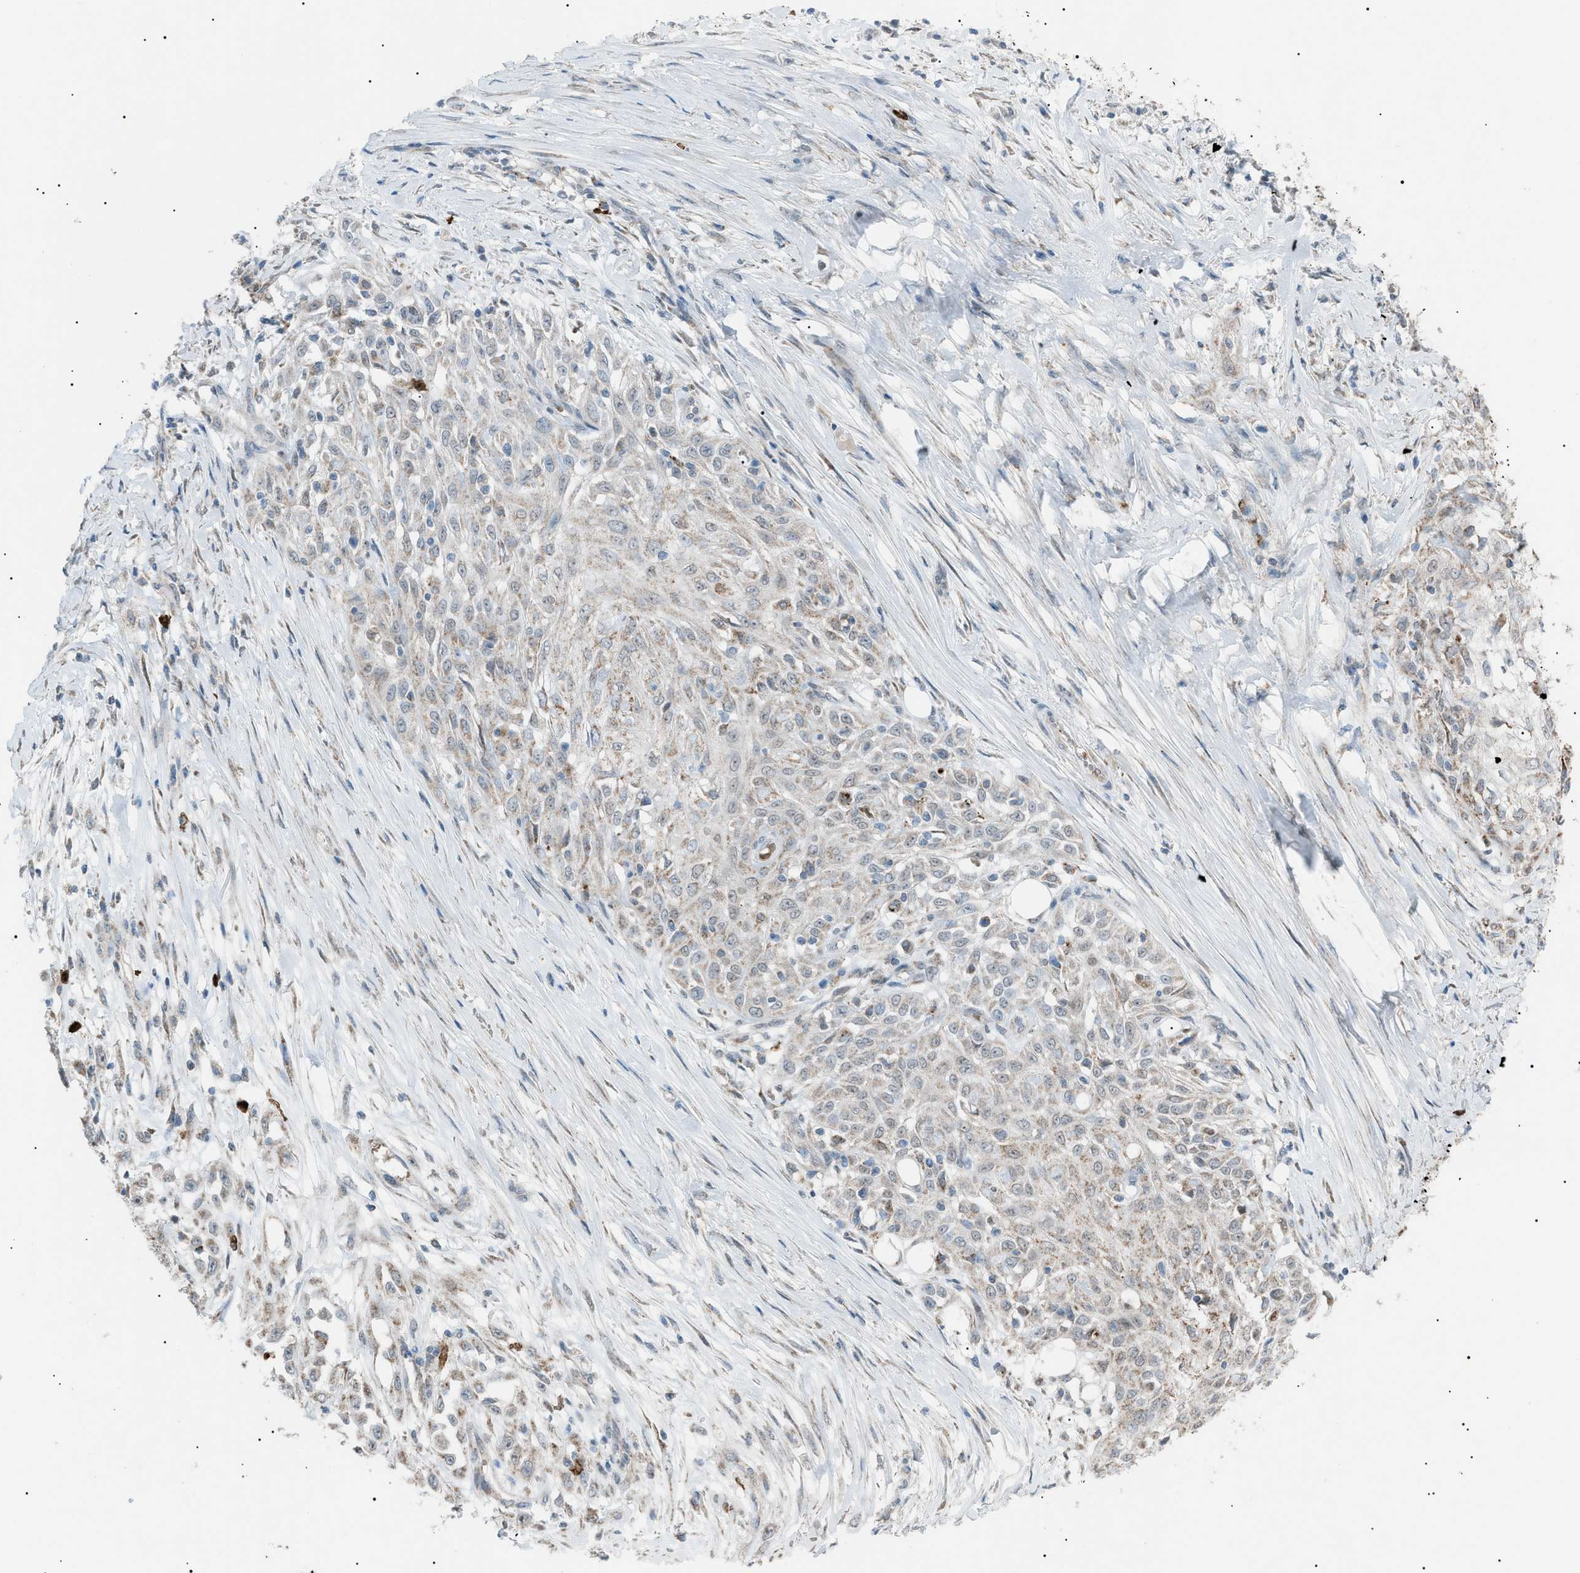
{"staining": {"intensity": "weak", "quantity": "25%-75%", "location": "cytoplasmic/membranous"}, "tissue": "skin cancer", "cell_type": "Tumor cells", "image_type": "cancer", "snomed": [{"axis": "morphology", "description": "Squamous cell carcinoma, NOS"}, {"axis": "morphology", "description": "Squamous cell carcinoma, metastatic, NOS"}, {"axis": "topography", "description": "Skin"}, {"axis": "topography", "description": "Lymph node"}], "caption": "Tumor cells exhibit weak cytoplasmic/membranous positivity in approximately 25%-75% of cells in skin metastatic squamous cell carcinoma. (DAB = brown stain, brightfield microscopy at high magnification).", "gene": "ZNF516", "patient": {"sex": "male", "age": 75}}